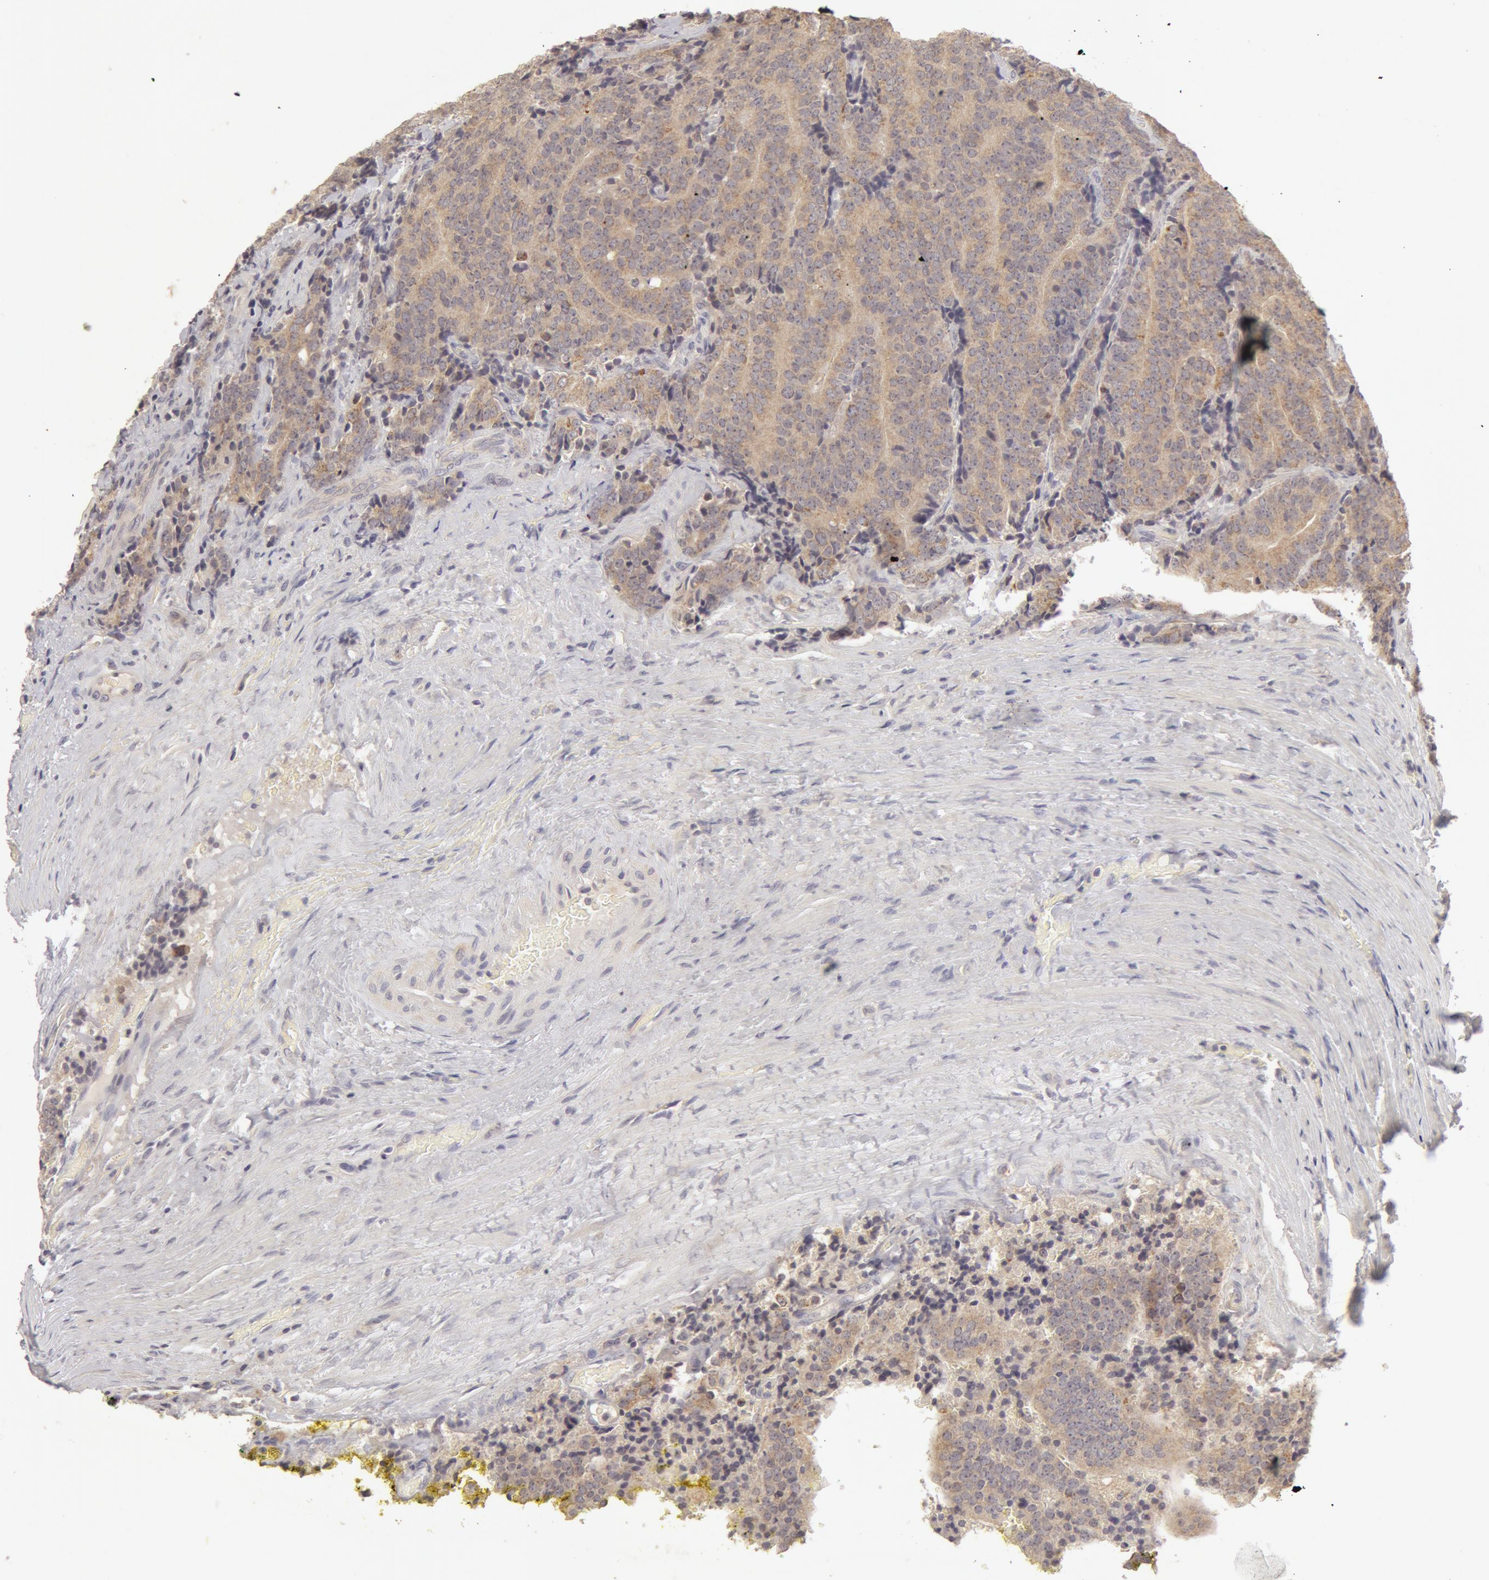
{"staining": {"intensity": "negative", "quantity": "none", "location": "none"}, "tissue": "prostate cancer", "cell_type": "Tumor cells", "image_type": "cancer", "snomed": [{"axis": "morphology", "description": "Adenocarcinoma, Medium grade"}, {"axis": "topography", "description": "Prostate"}], "caption": "Prostate cancer (adenocarcinoma (medium-grade)) stained for a protein using immunohistochemistry (IHC) shows no expression tumor cells.", "gene": "ADPRH", "patient": {"sex": "male", "age": 65}}